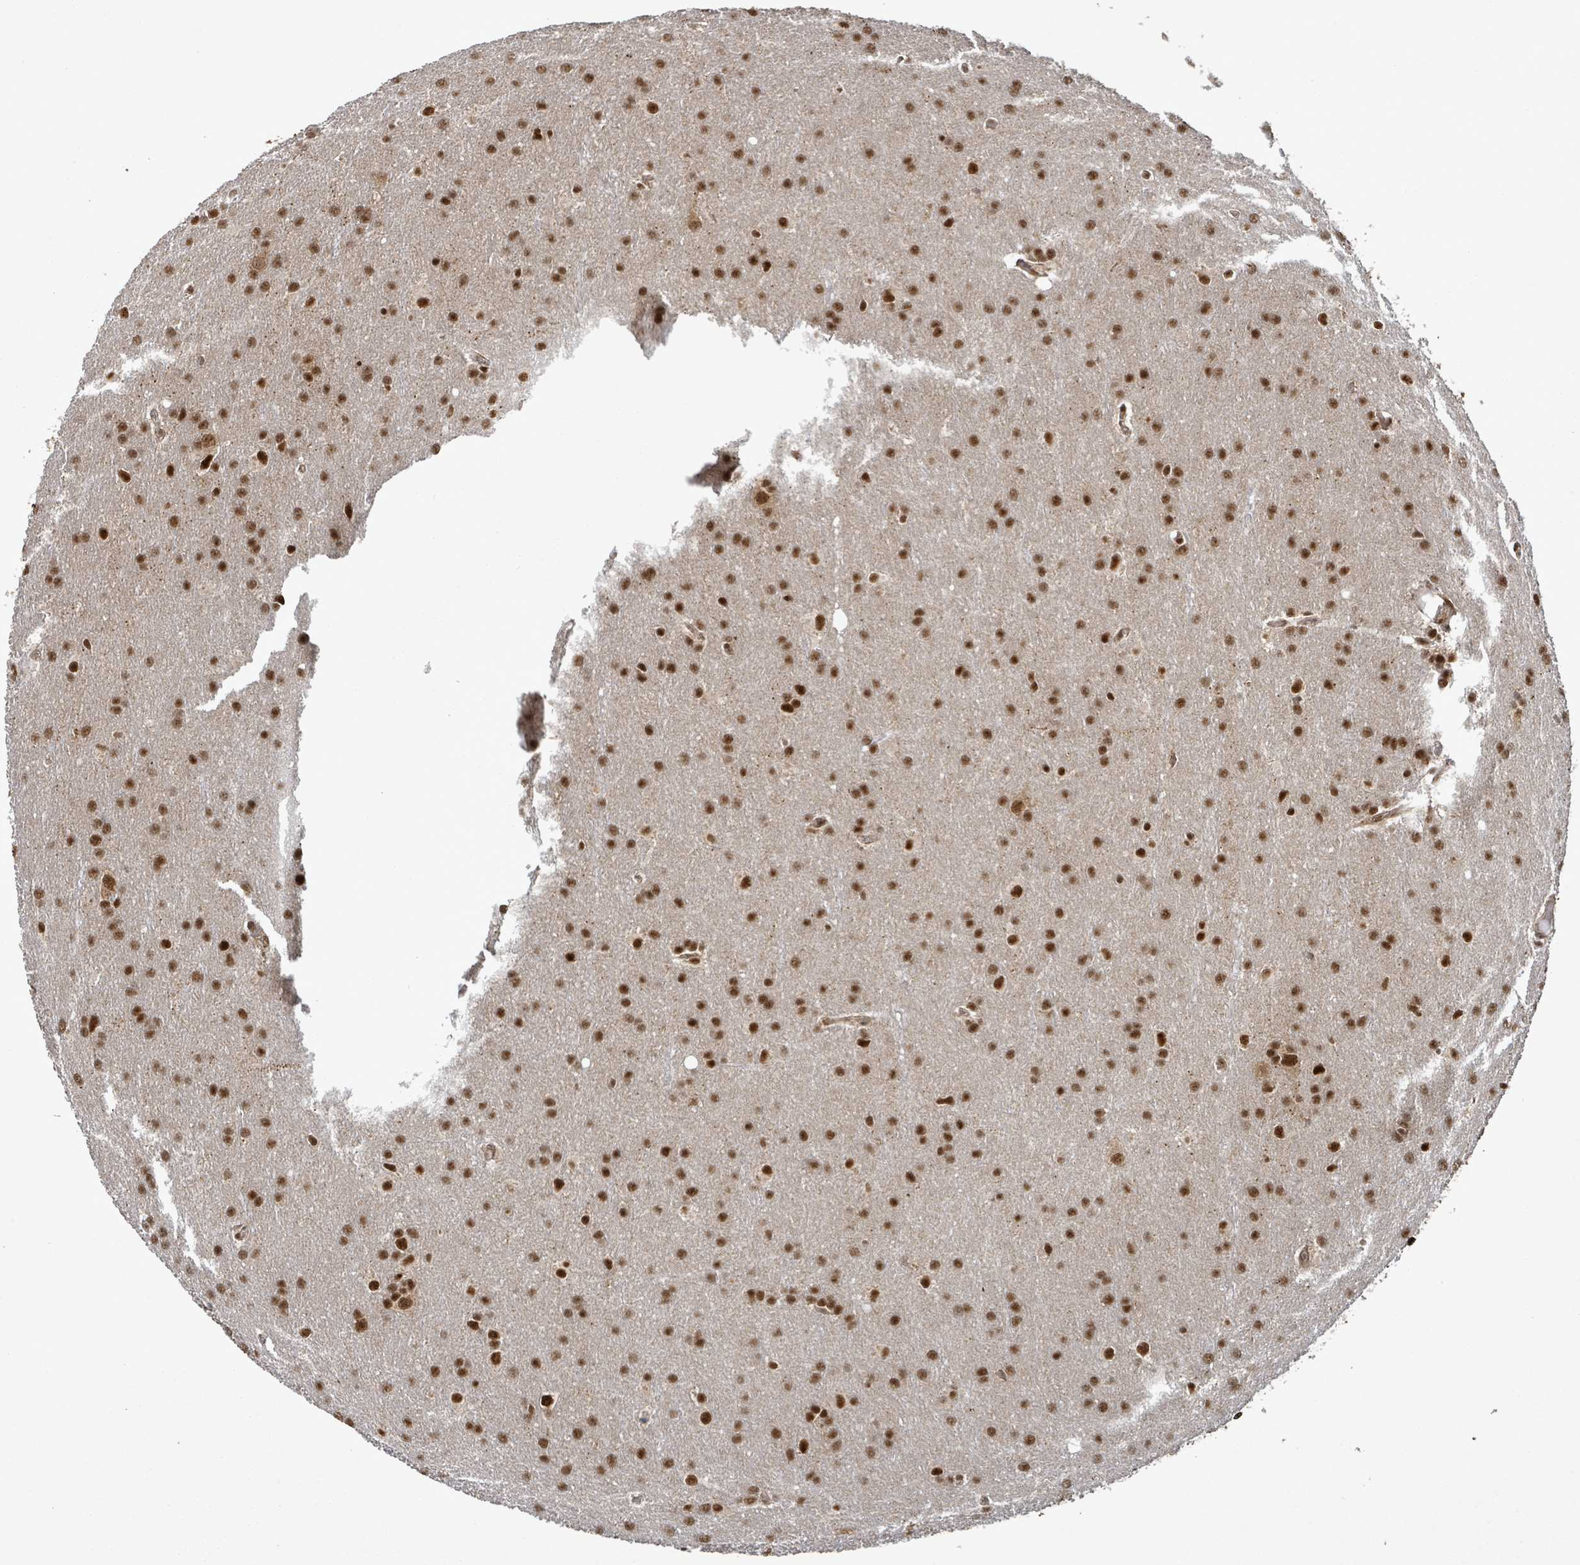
{"staining": {"intensity": "moderate", "quantity": ">75%", "location": "nuclear"}, "tissue": "glioma", "cell_type": "Tumor cells", "image_type": "cancer", "snomed": [{"axis": "morphology", "description": "Glioma, malignant, Low grade"}, {"axis": "topography", "description": "Brain"}], "caption": "A medium amount of moderate nuclear staining is identified in approximately >75% of tumor cells in malignant low-grade glioma tissue.", "gene": "PATZ1", "patient": {"sex": "female", "age": 32}}